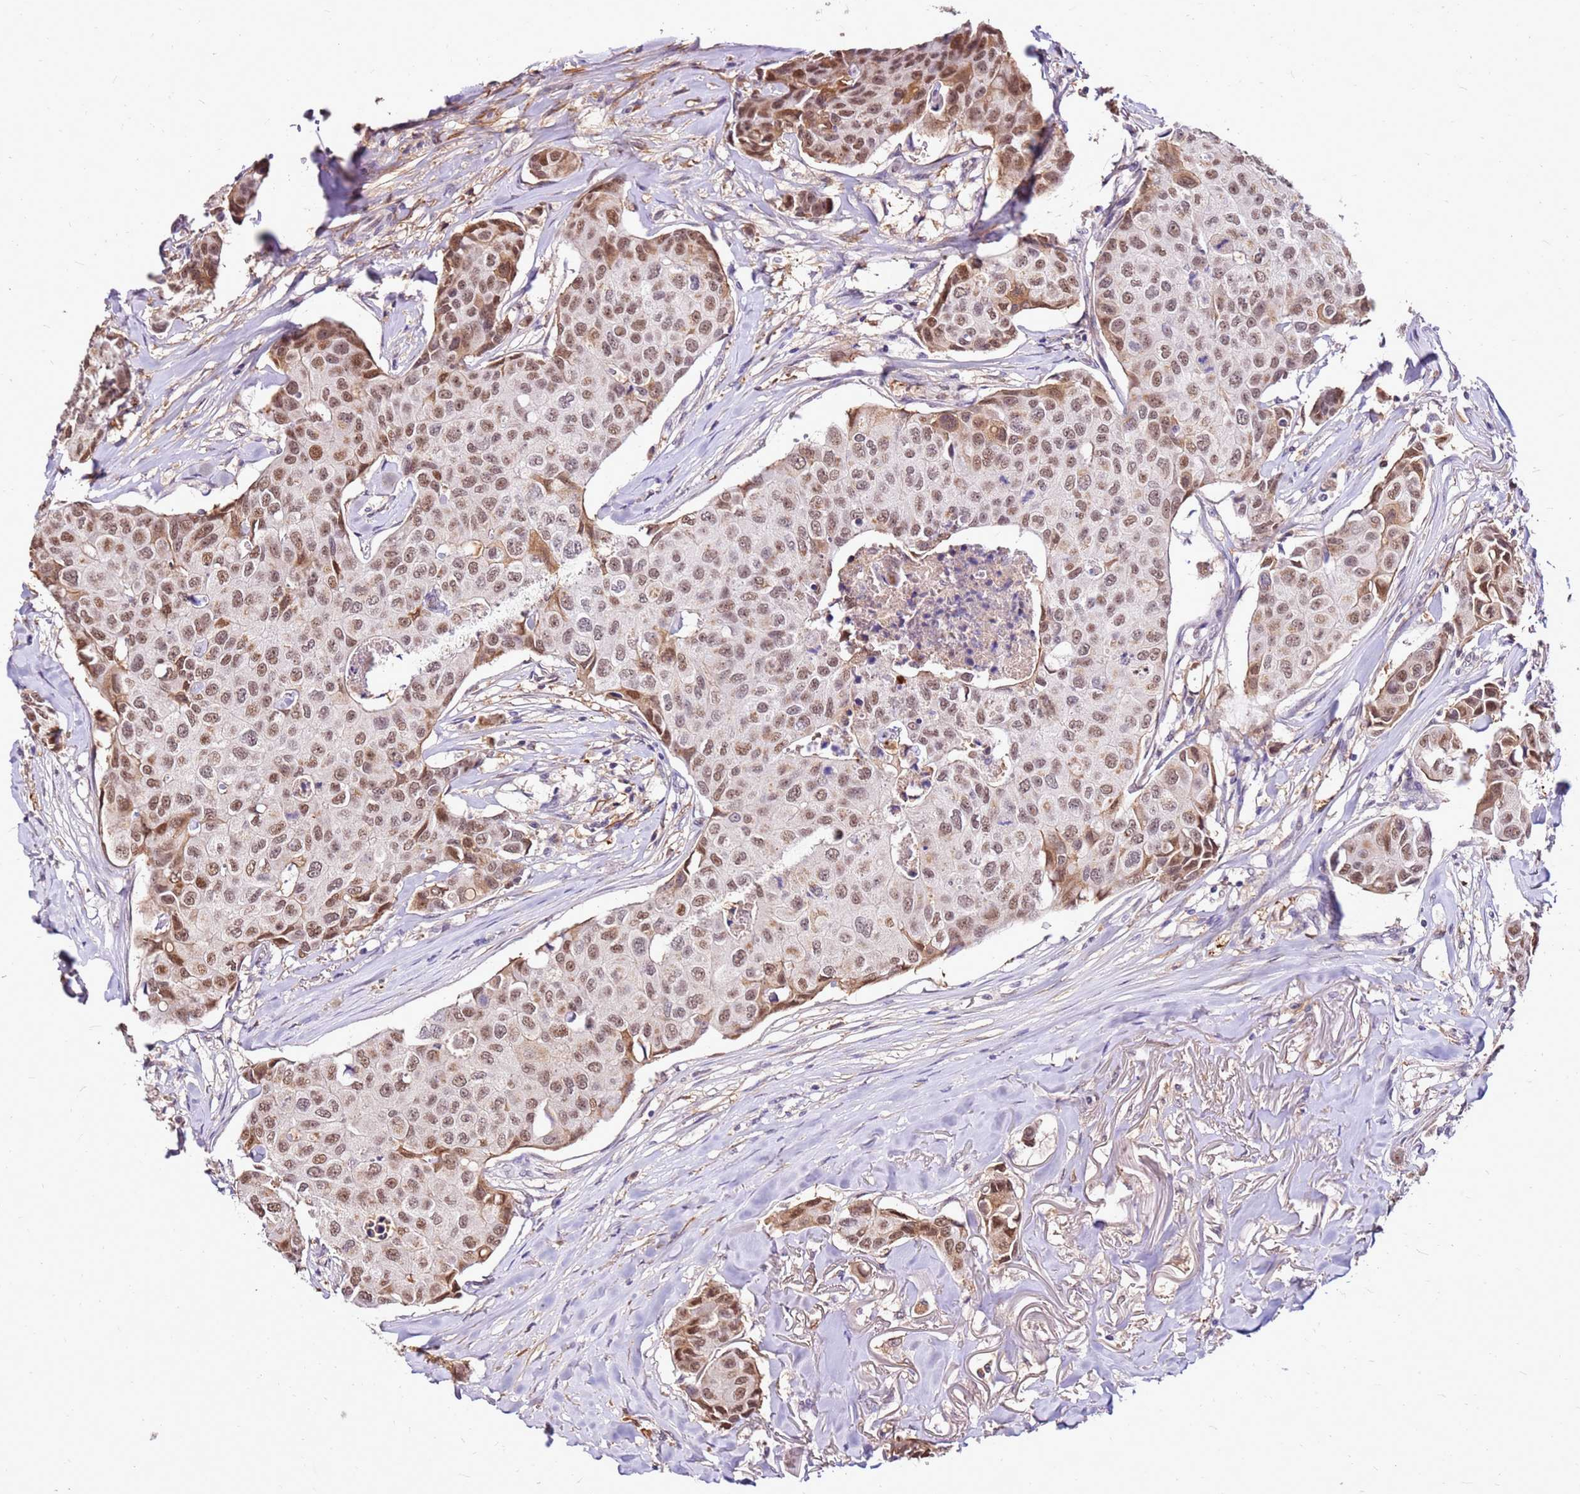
{"staining": {"intensity": "moderate", "quantity": ">75%", "location": "nuclear"}, "tissue": "breast cancer", "cell_type": "Tumor cells", "image_type": "cancer", "snomed": [{"axis": "morphology", "description": "Duct carcinoma"}, {"axis": "topography", "description": "Breast"}], "caption": "Immunohistochemistry histopathology image of human infiltrating ductal carcinoma (breast) stained for a protein (brown), which reveals medium levels of moderate nuclear expression in approximately >75% of tumor cells.", "gene": "ALDH1A3", "patient": {"sex": "female", "age": 80}}